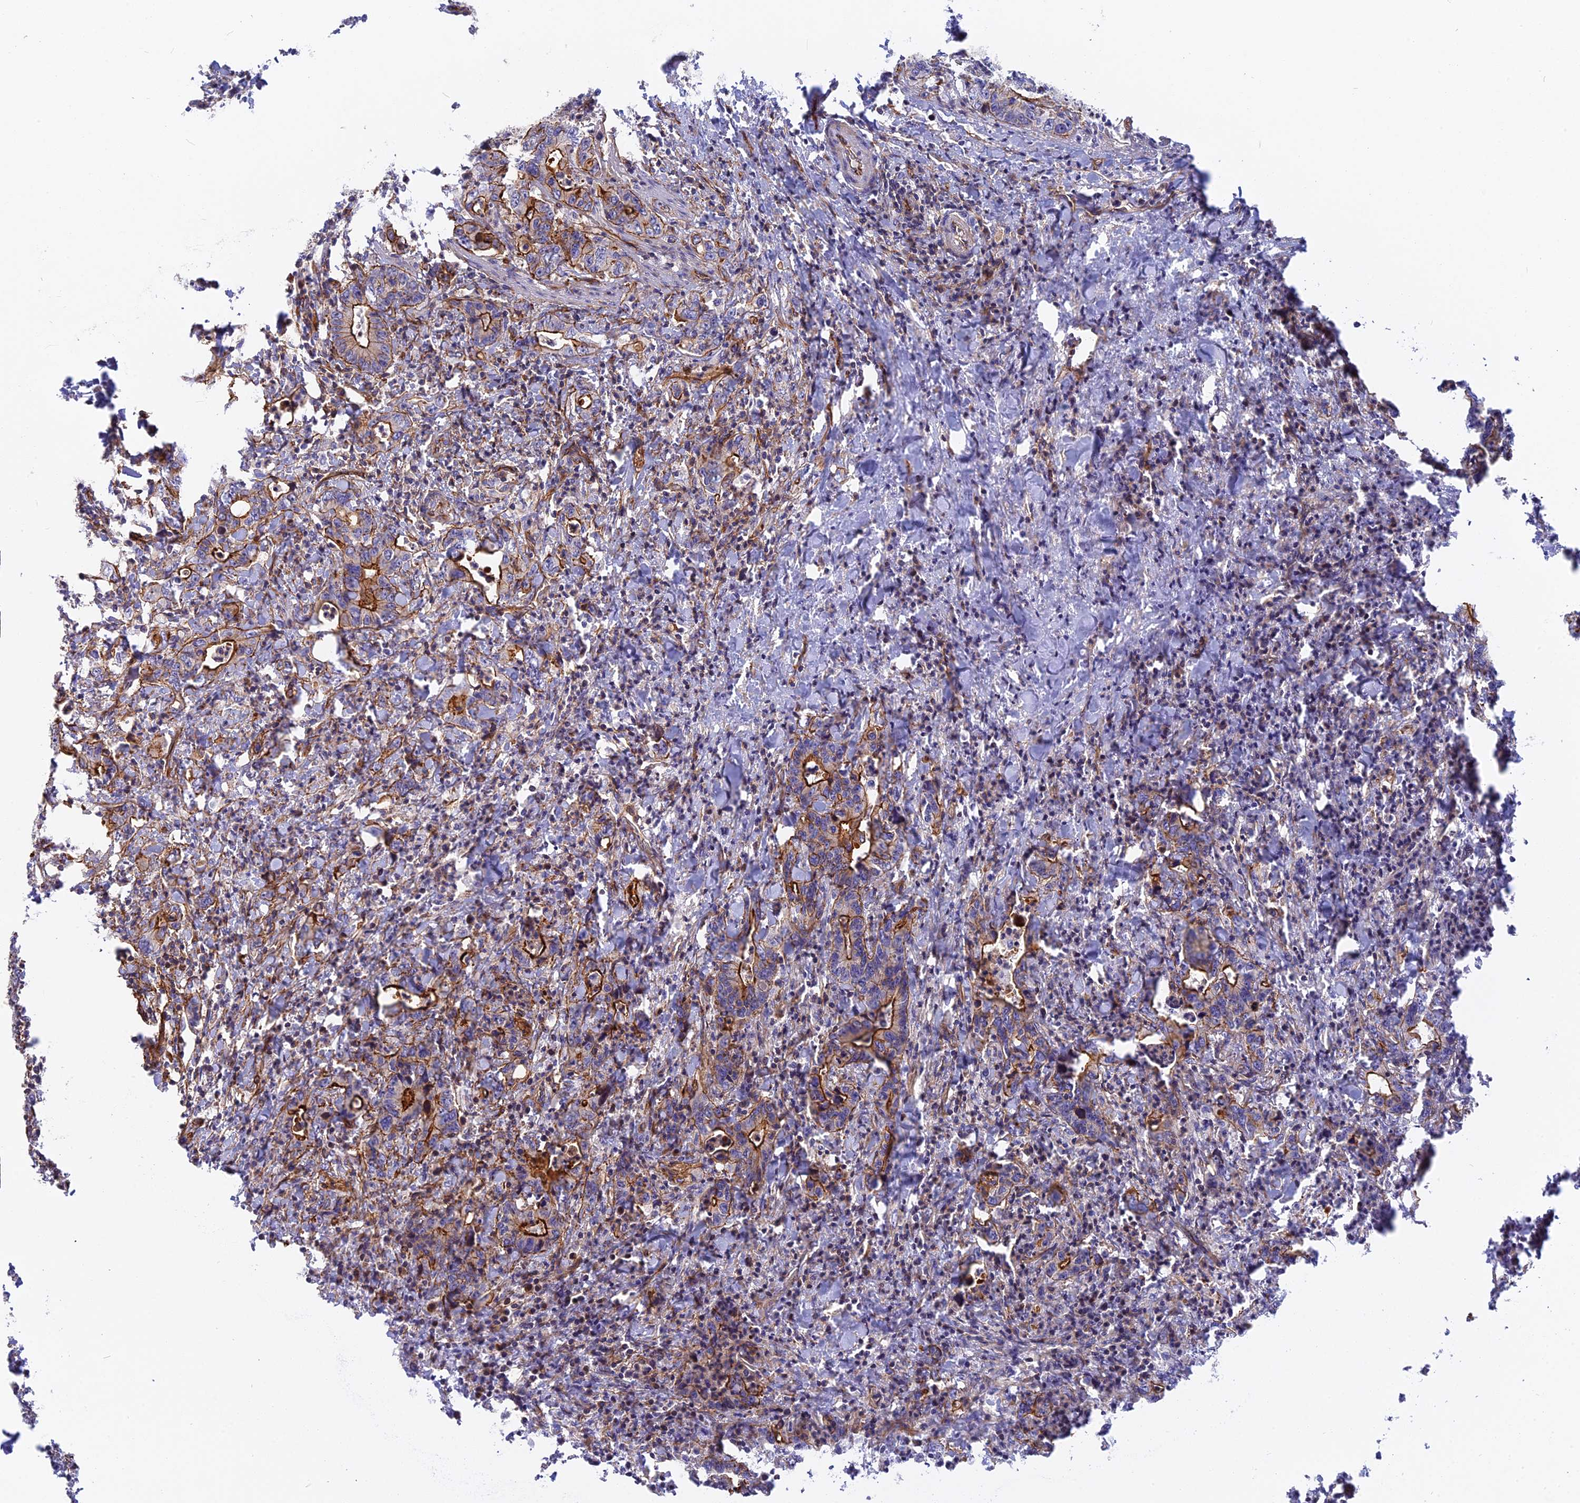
{"staining": {"intensity": "strong", "quantity": "25%-75%", "location": "cytoplasmic/membranous"}, "tissue": "colorectal cancer", "cell_type": "Tumor cells", "image_type": "cancer", "snomed": [{"axis": "morphology", "description": "Adenocarcinoma, NOS"}, {"axis": "topography", "description": "Colon"}], "caption": "This is an image of IHC staining of adenocarcinoma (colorectal), which shows strong staining in the cytoplasmic/membranous of tumor cells.", "gene": "CNBD2", "patient": {"sex": "female", "age": 82}}